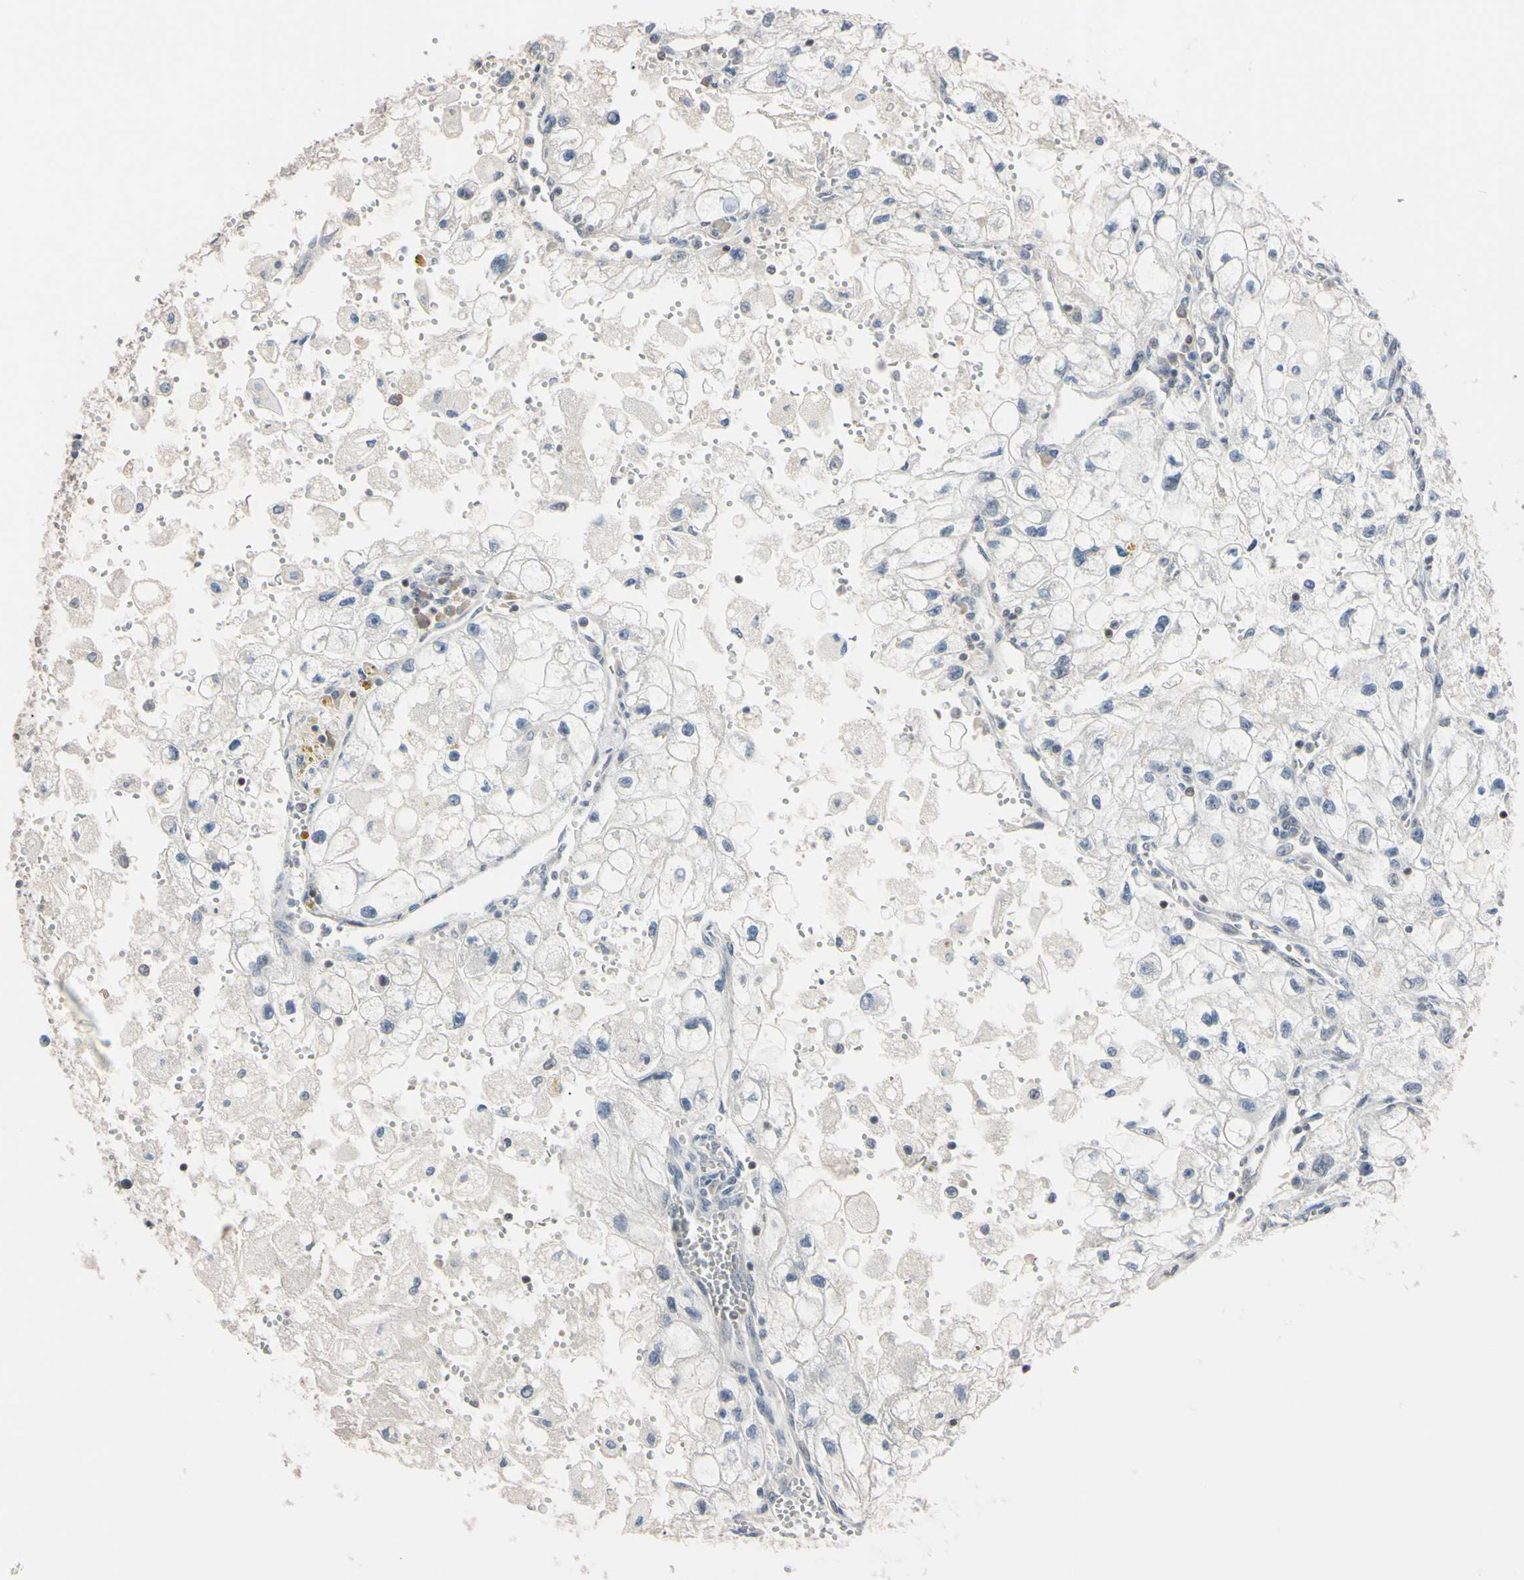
{"staining": {"intensity": "negative", "quantity": "none", "location": "none"}, "tissue": "renal cancer", "cell_type": "Tumor cells", "image_type": "cancer", "snomed": [{"axis": "morphology", "description": "Adenocarcinoma, NOS"}, {"axis": "topography", "description": "Kidney"}], "caption": "Immunohistochemistry (IHC) of human renal cancer (adenocarcinoma) reveals no staining in tumor cells. The staining was performed using DAB (3,3'-diaminobenzidine) to visualize the protein expression in brown, while the nuclei were stained in blue with hematoxylin (Magnification: 20x).", "gene": "UBE2I", "patient": {"sex": "female", "age": 70}}